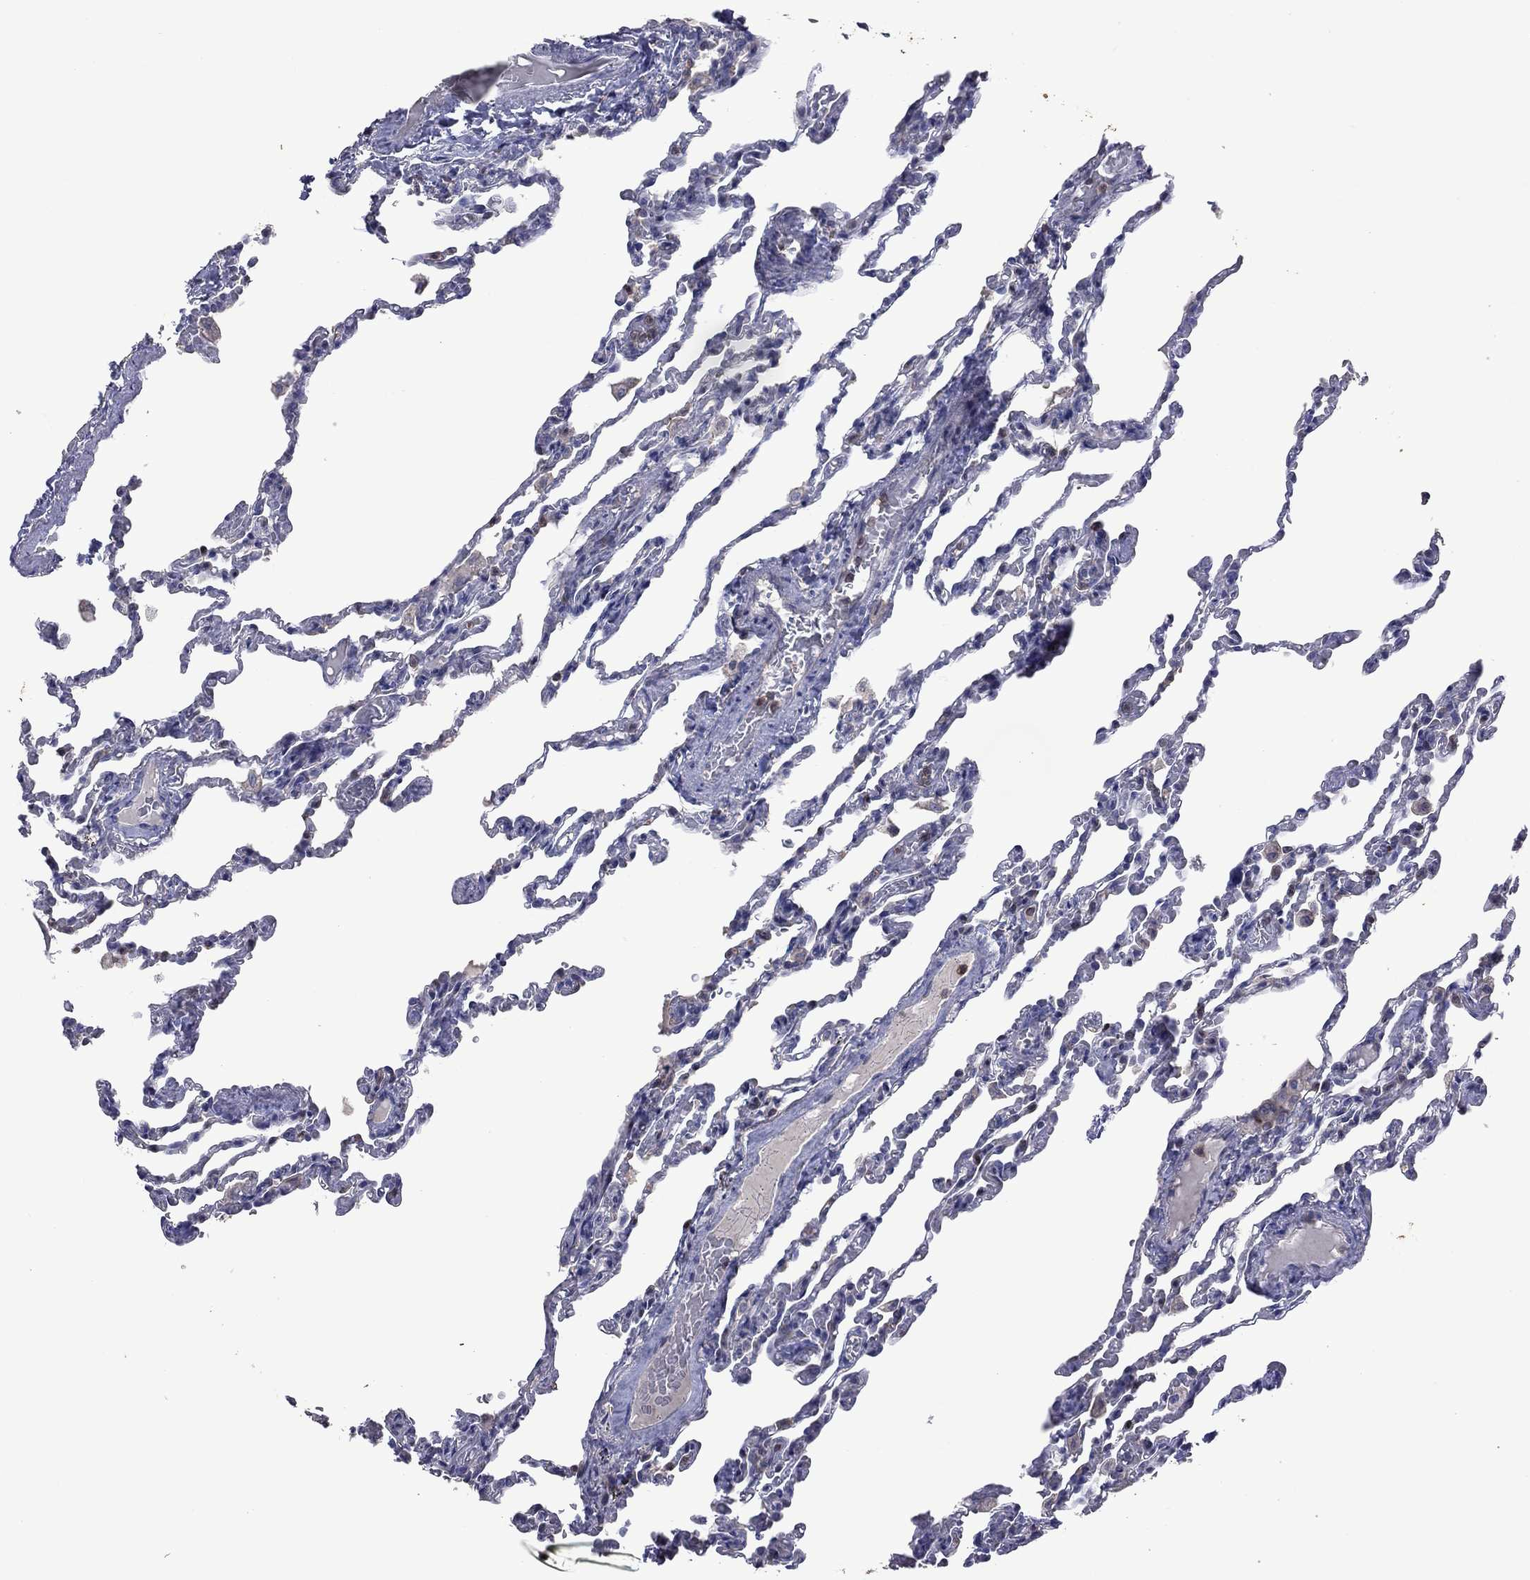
{"staining": {"intensity": "negative", "quantity": "none", "location": "none"}, "tissue": "lung", "cell_type": "Alveolar cells", "image_type": "normal", "snomed": [{"axis": "morphology", "description": "Normal tissue, NOS"}, {"axis": "topography", "description": "Lung"}], "caption": "Immunohistochemistry micrograph of benign lung stained for a protein (brown), which demonstrates no staining in alveolar cells. Brightfield microscopy of immunohistochemistry (IHC) stained with DAB (brown) and hematoxylin (blue), captured at high magnification.", "gene": "ENSG00000288520", "patient": {"sex": "female", "age": 43}}